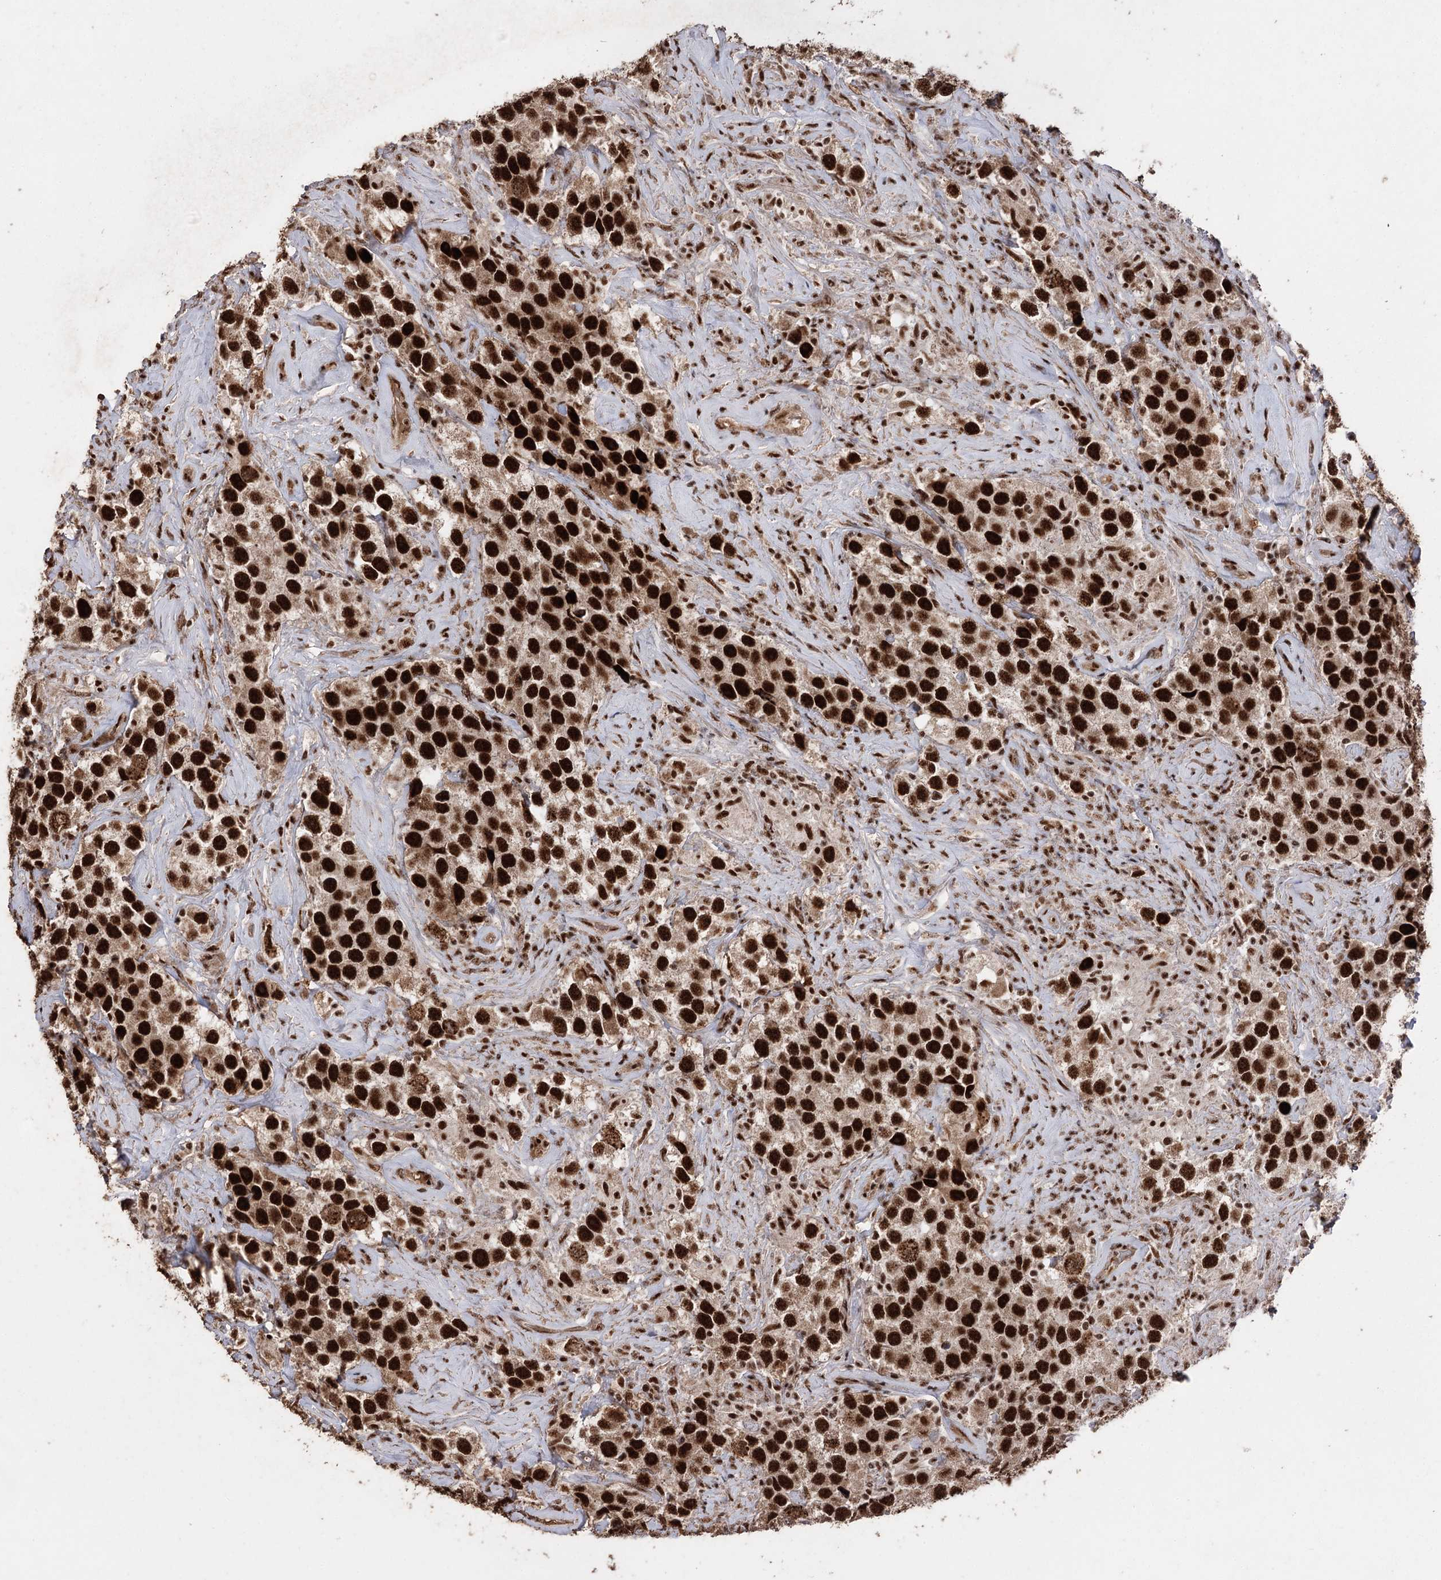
{"staining": {"intensity": "strong", "quantity": ">75%", "location": "nuclear"}, "tissue": "testis cancer", "cell_type": "Tumor cells", "image_type": "cancer", "snomed": [{"axis": "morphology", "description": "Seminoma, NOS"}, {"axis": "topography", "description": "Testis"}], "caption": "Protein staining by IHC displays strong nuclear positivity in approximately >75% of tumor cells in testis seminoma.", "gene": "U2SURP", "patient": {"sex": "male", "age": 49}}